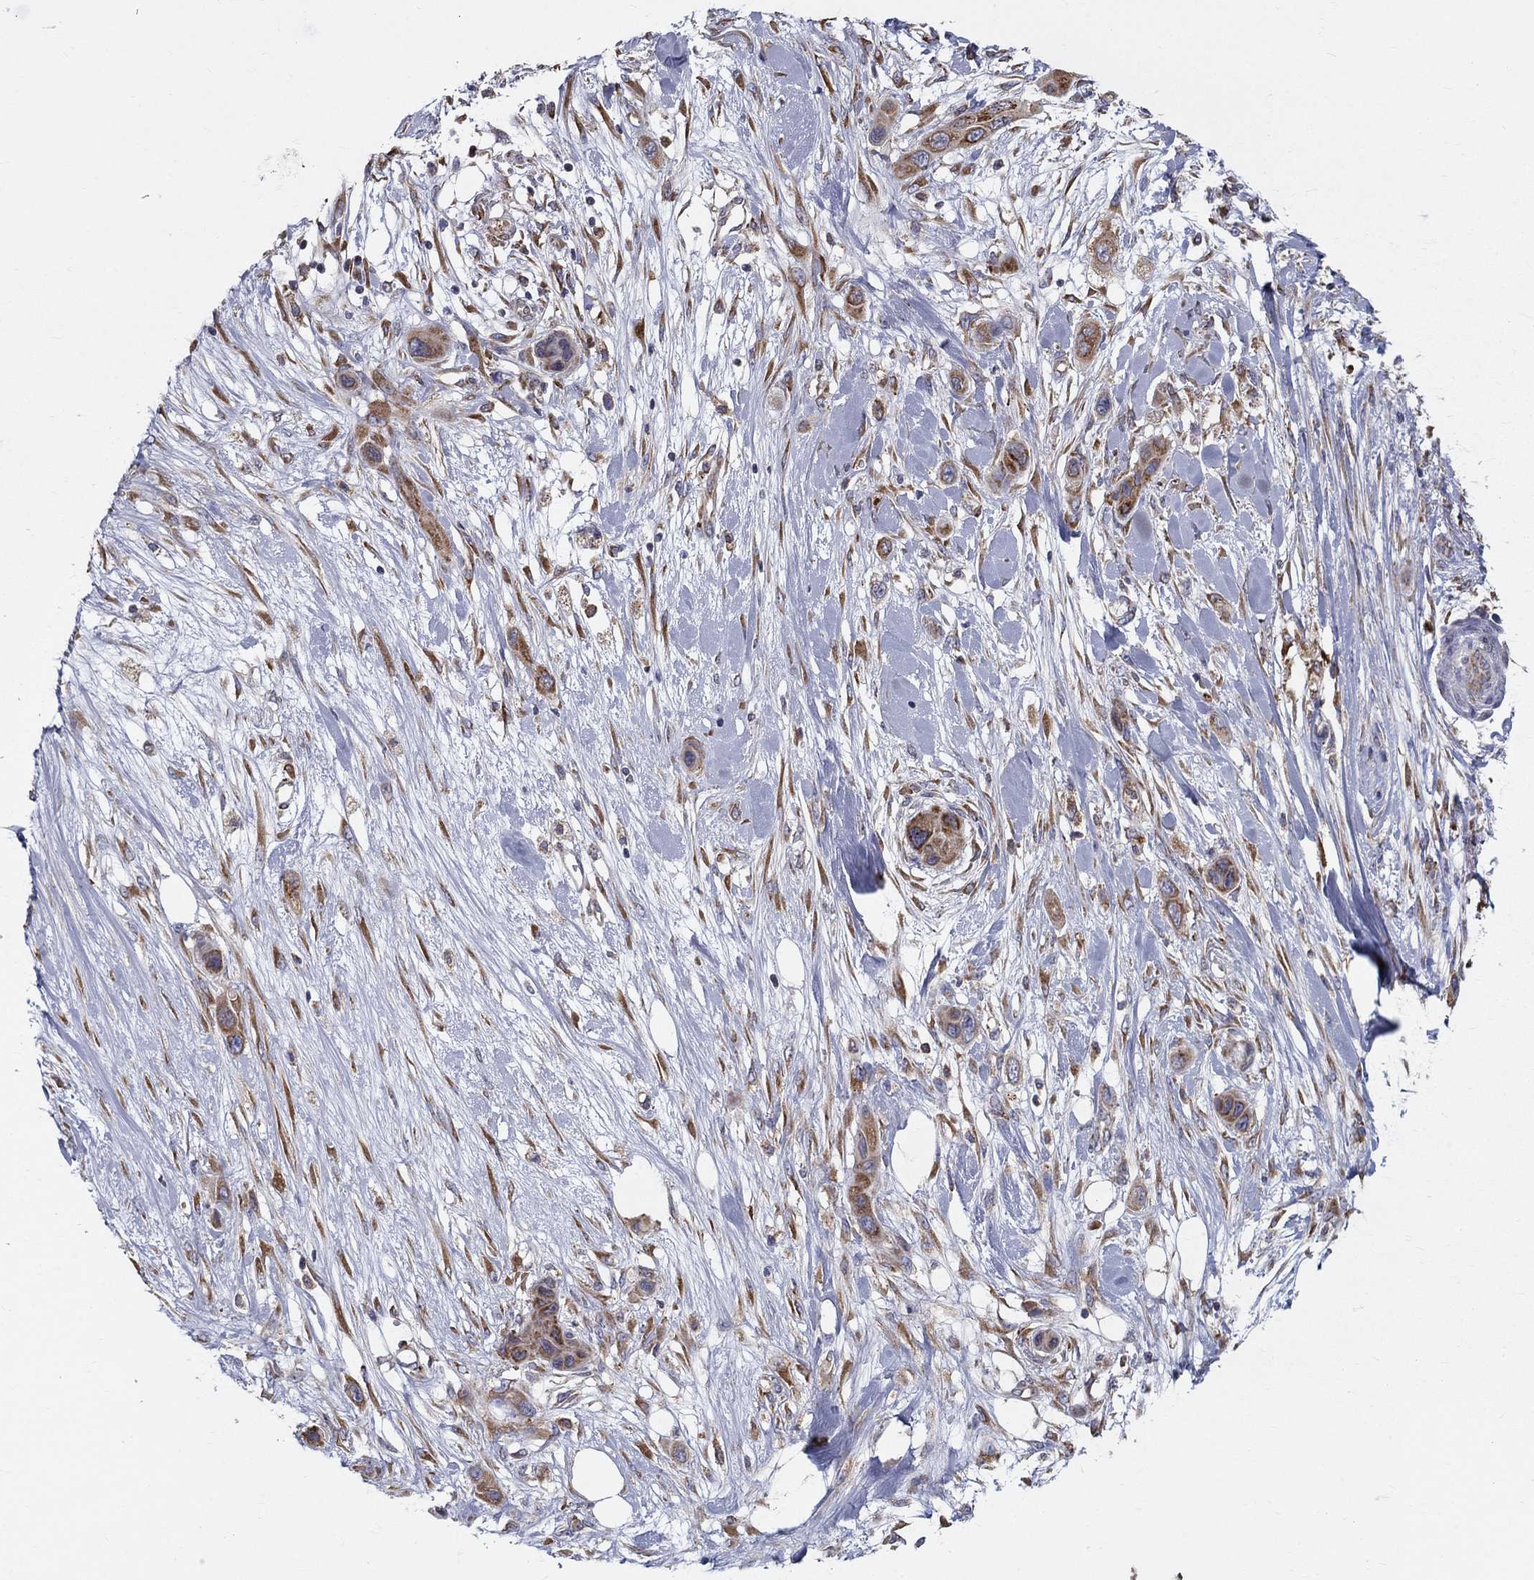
{"staining": {"intensity": "moderate", "quantity": ">75%", "location": "cytoplasmic/membranous"}, "tissue": "skin cancer", "cell_type": "Tumor cells", "image_type": "cancer", "snomed": [{"axis": "morphology", "description": "Squamous cell carcinoma, NOS"}, {"axis": "topography", "description": "Skin"}], "caption": "Immunohistochemical staining of human squamous cell carcinoma (skin) displays medium levels of moderate cytoplasmic/membranous protein expression in approximately >75% of tumor cells.", "gene": "PRDX4", "patient": {"sex": "male", "age": 79}}